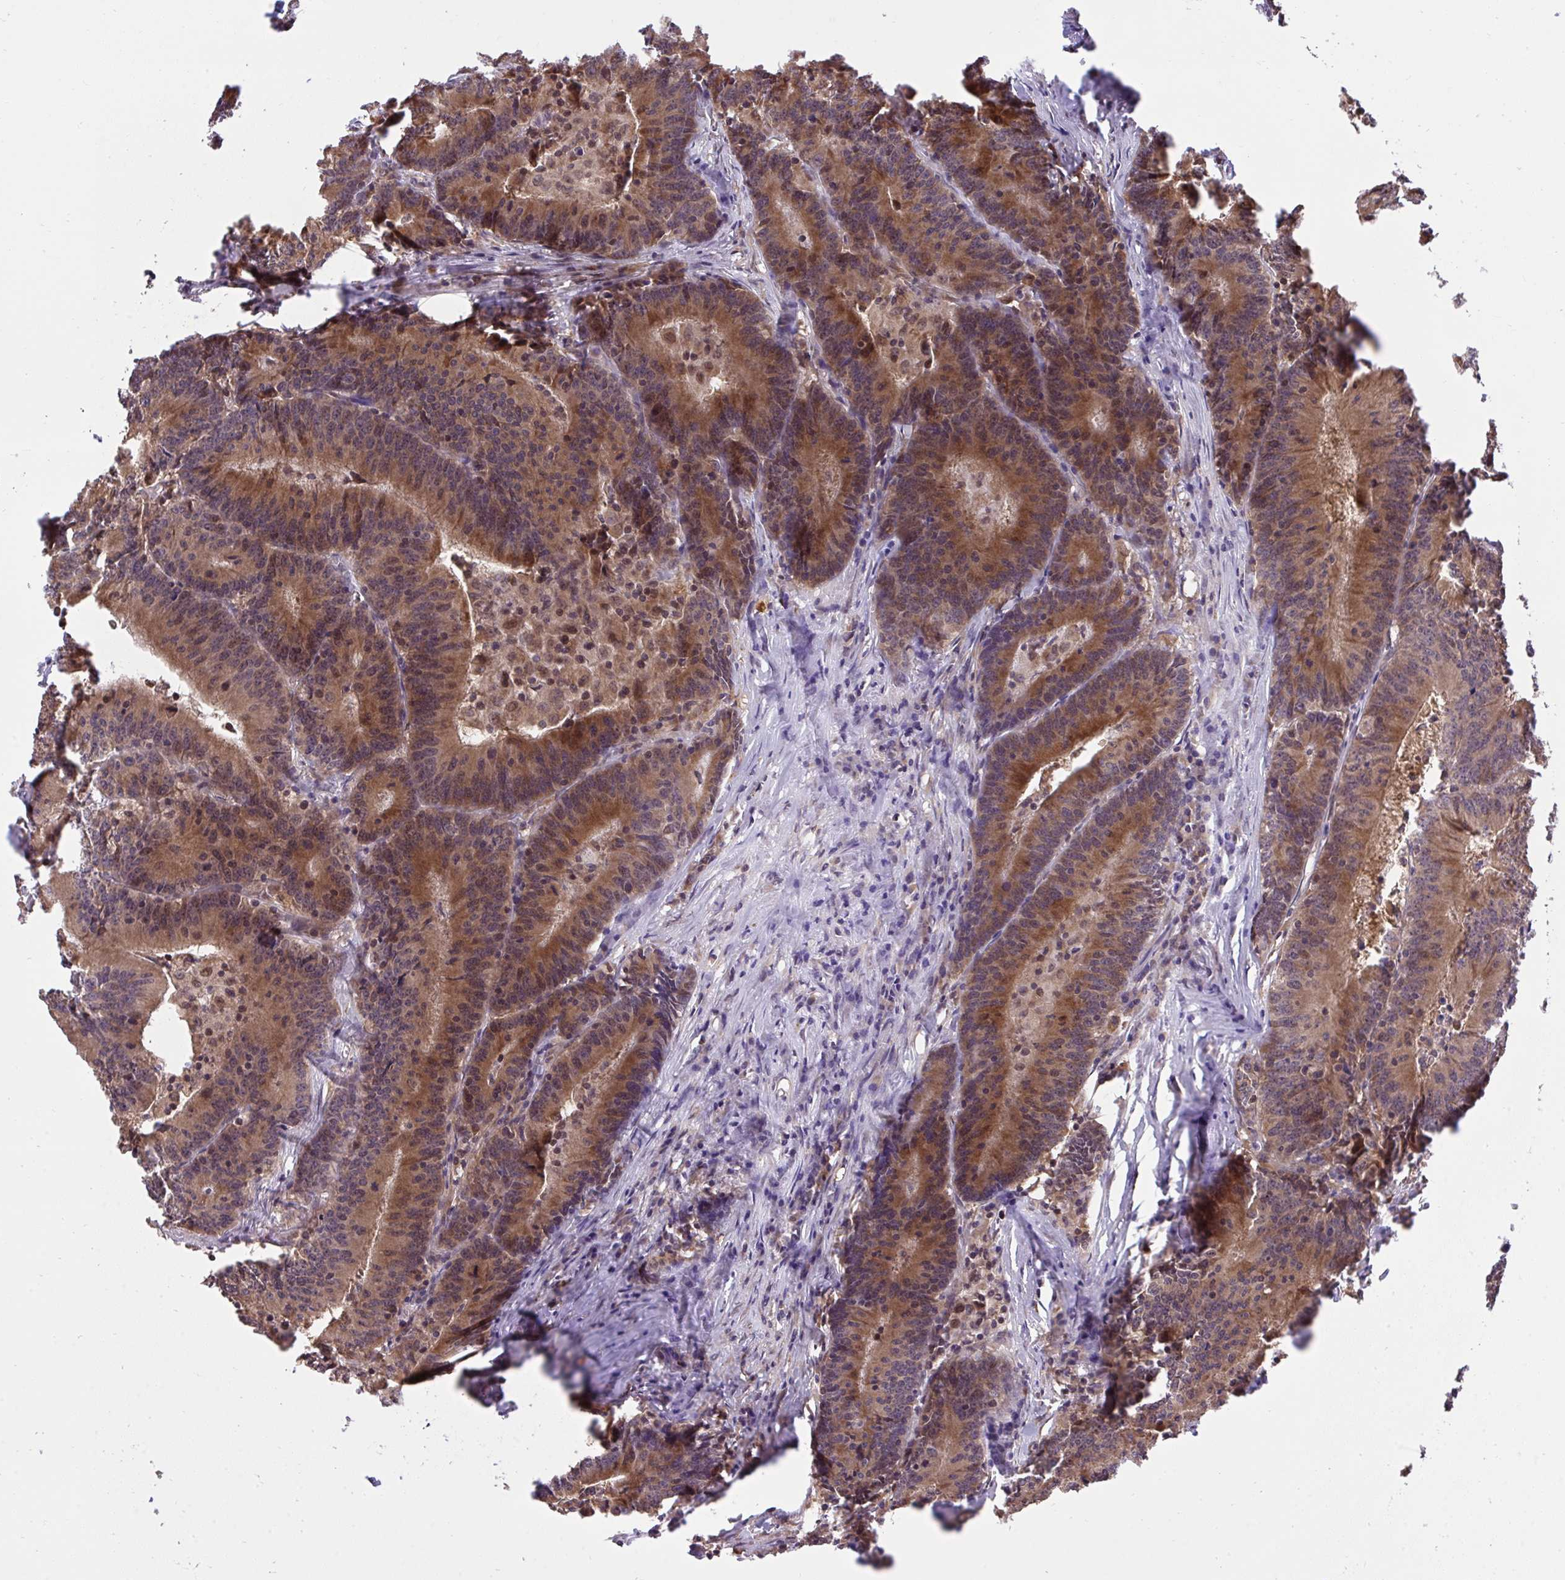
{"staining": {"intensity": "moderate", "quantity": ">75%", "location": "cytoplasmic/membranous"}, "tissue": "colorectal cancer", "cell_type": "Tumor cells", "image_type": "cancer", "snomed": [{"axis": "morphology", "description": "Adenocarcinoma, NOS"}, {"axis": "topography", "description": "Colon"}], "caption": "Colorectal adenocarcinoma tissue reveals moderate cytoplasmic/membranous positivity in about >75% of tumor cells (Stains: DAB in brown, nuclei in blue, Microscopy: brightfield microscopy at high magnification).", "gene": "ERI1", "patient": {"sex": "female", "age": 78}}